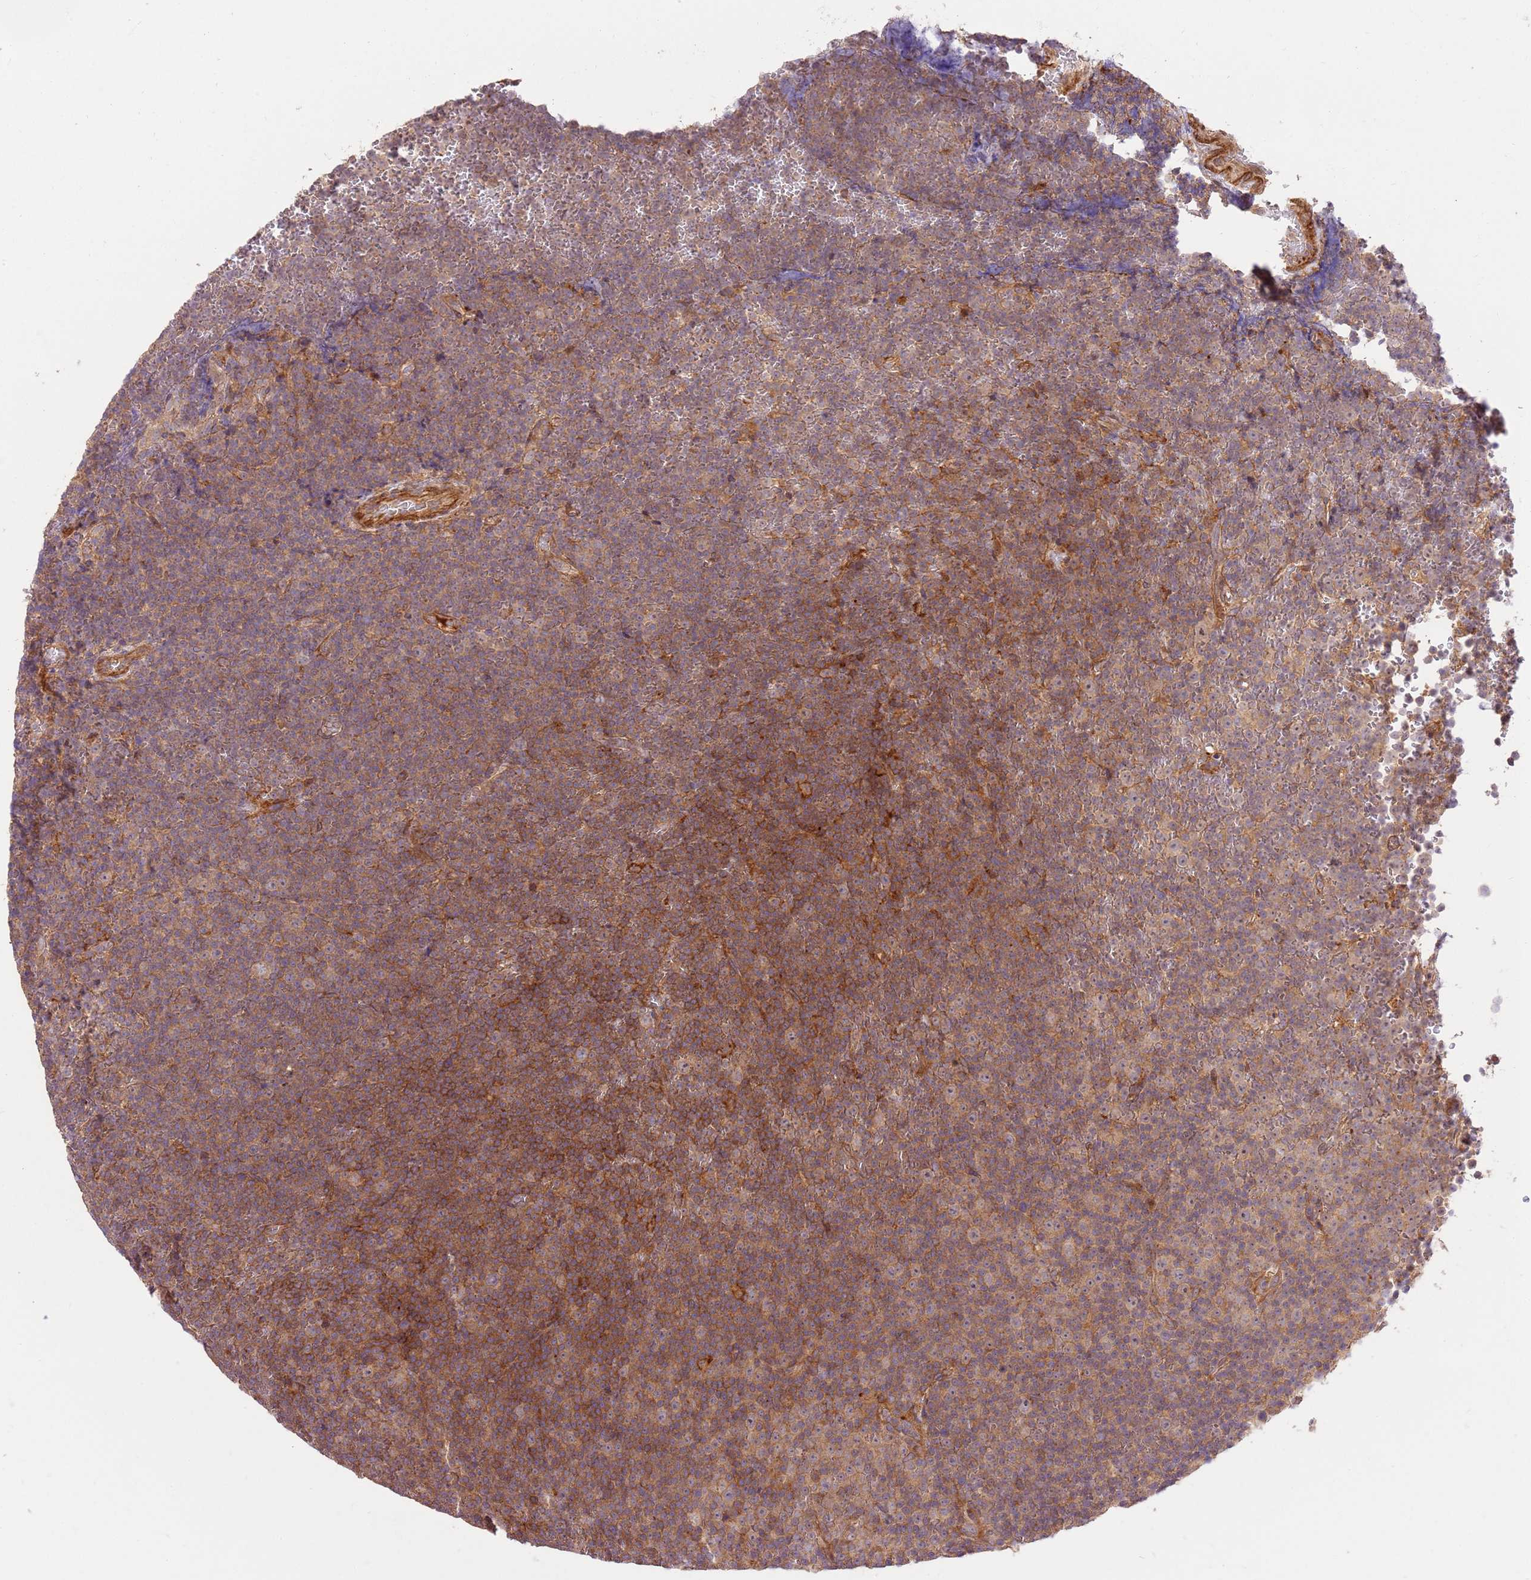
{"staining": {"intensity": "moderate", "quantity": ">75%", "location": "cytoplasmic/membranous"}, "tissue": "lymphoma", "cell_type": "Tumor cells", "image_type": "cancer", "snomed": [{"axis": "morphology", "description": "Malignant lymphoma, non-Hodgkin's type, Low grade"}, {"axis": "topography", "description": "Lymph node"}], "caption": "DAB (3,3'-diaminobenzidine) immunohistochemical staining of human lymphoma shows moderate cytoplasmic/membranous protein expression in approximately >75% of tumor cells.", "gene": "GAREM1", "patient": {"sex": "female", "age": 67}}